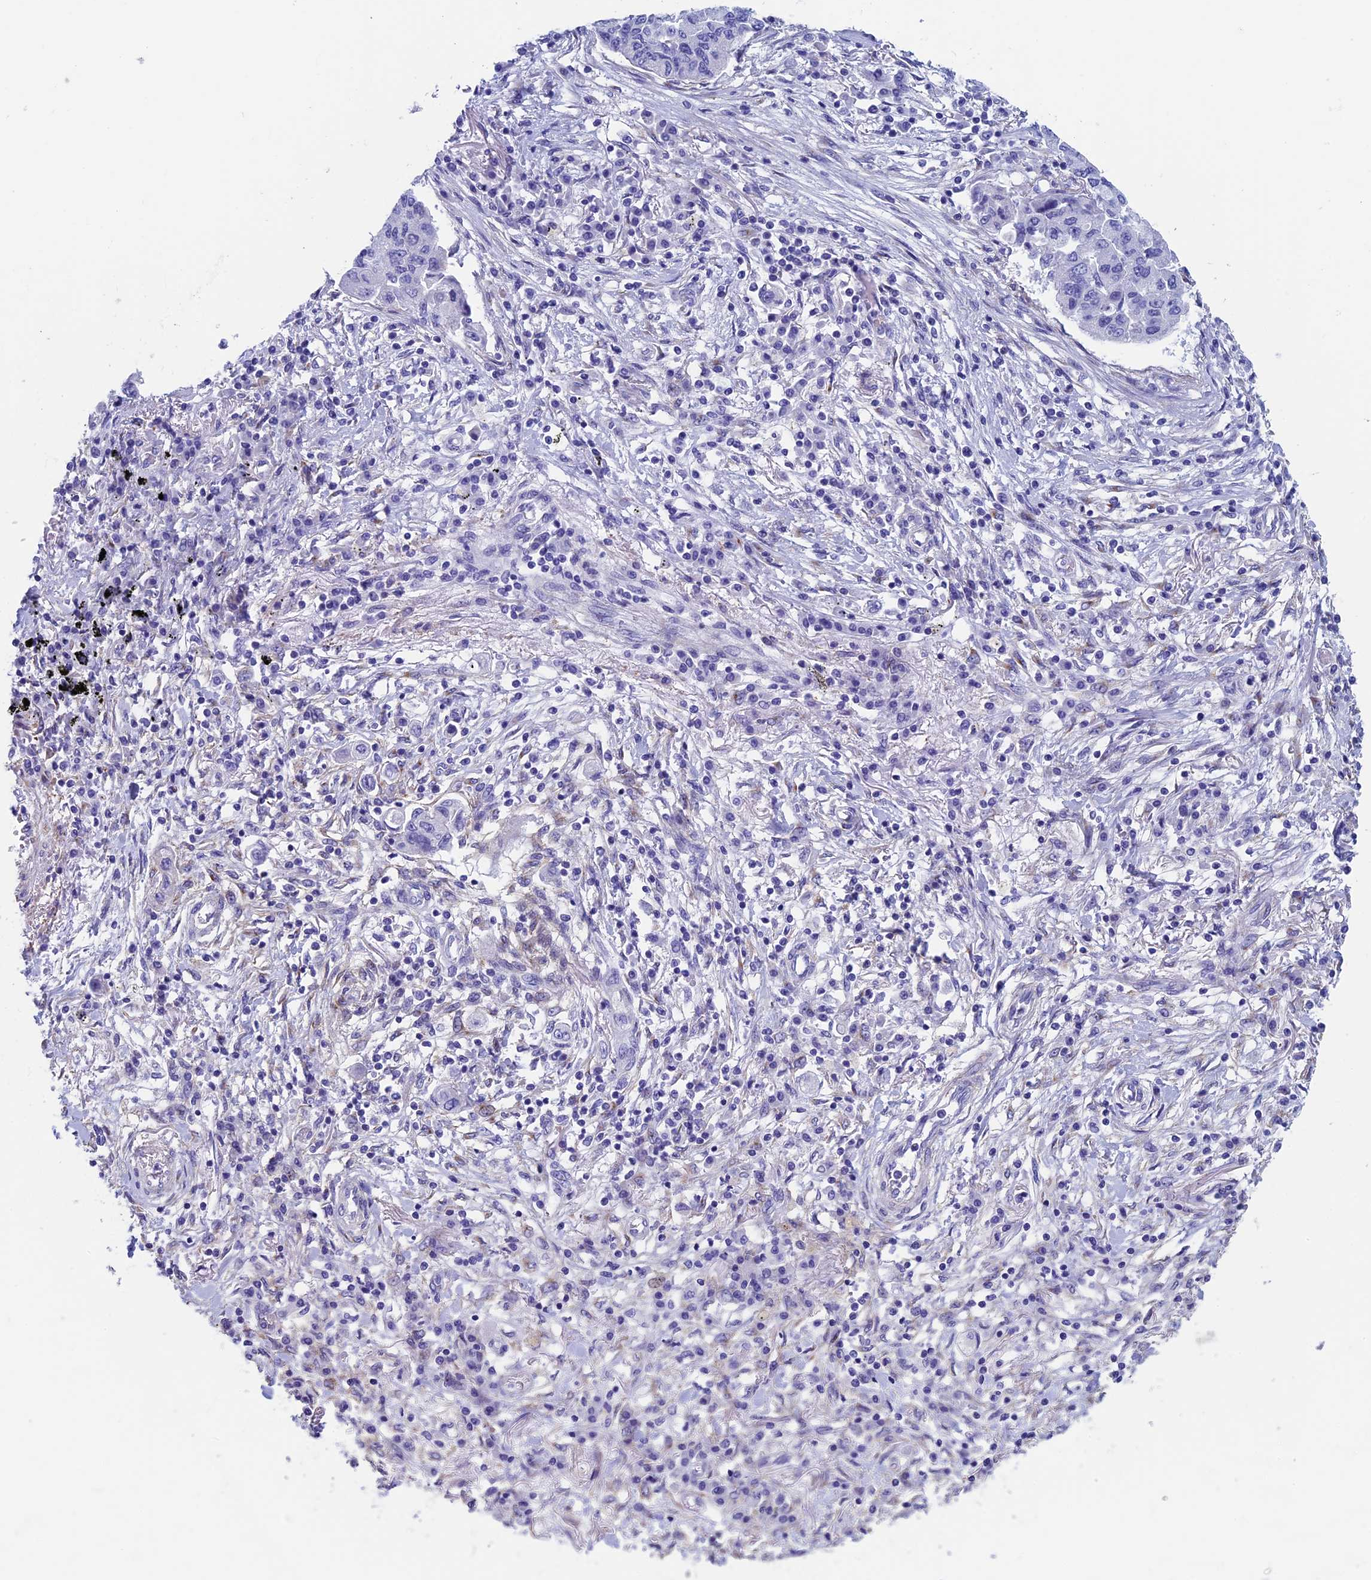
{"staining": {"intensity": "negative", "quantity": "none", "location": "none"}, "tissue": "lung cancer", "cell_type": "Tumor cells", "image_type": "cancer", "snomed": [{"axis": "morphology", "description": "Squamous cell carcinoma, NOS"}, {"axis": "topography", "description": "Lung"}], "caption": "Squamous cell carcinoma (lung) stained for a protein using IHC reveals no staining tumor cells.", "gene": "ADH7", "patient": {"sex": "male", "age": 74}}